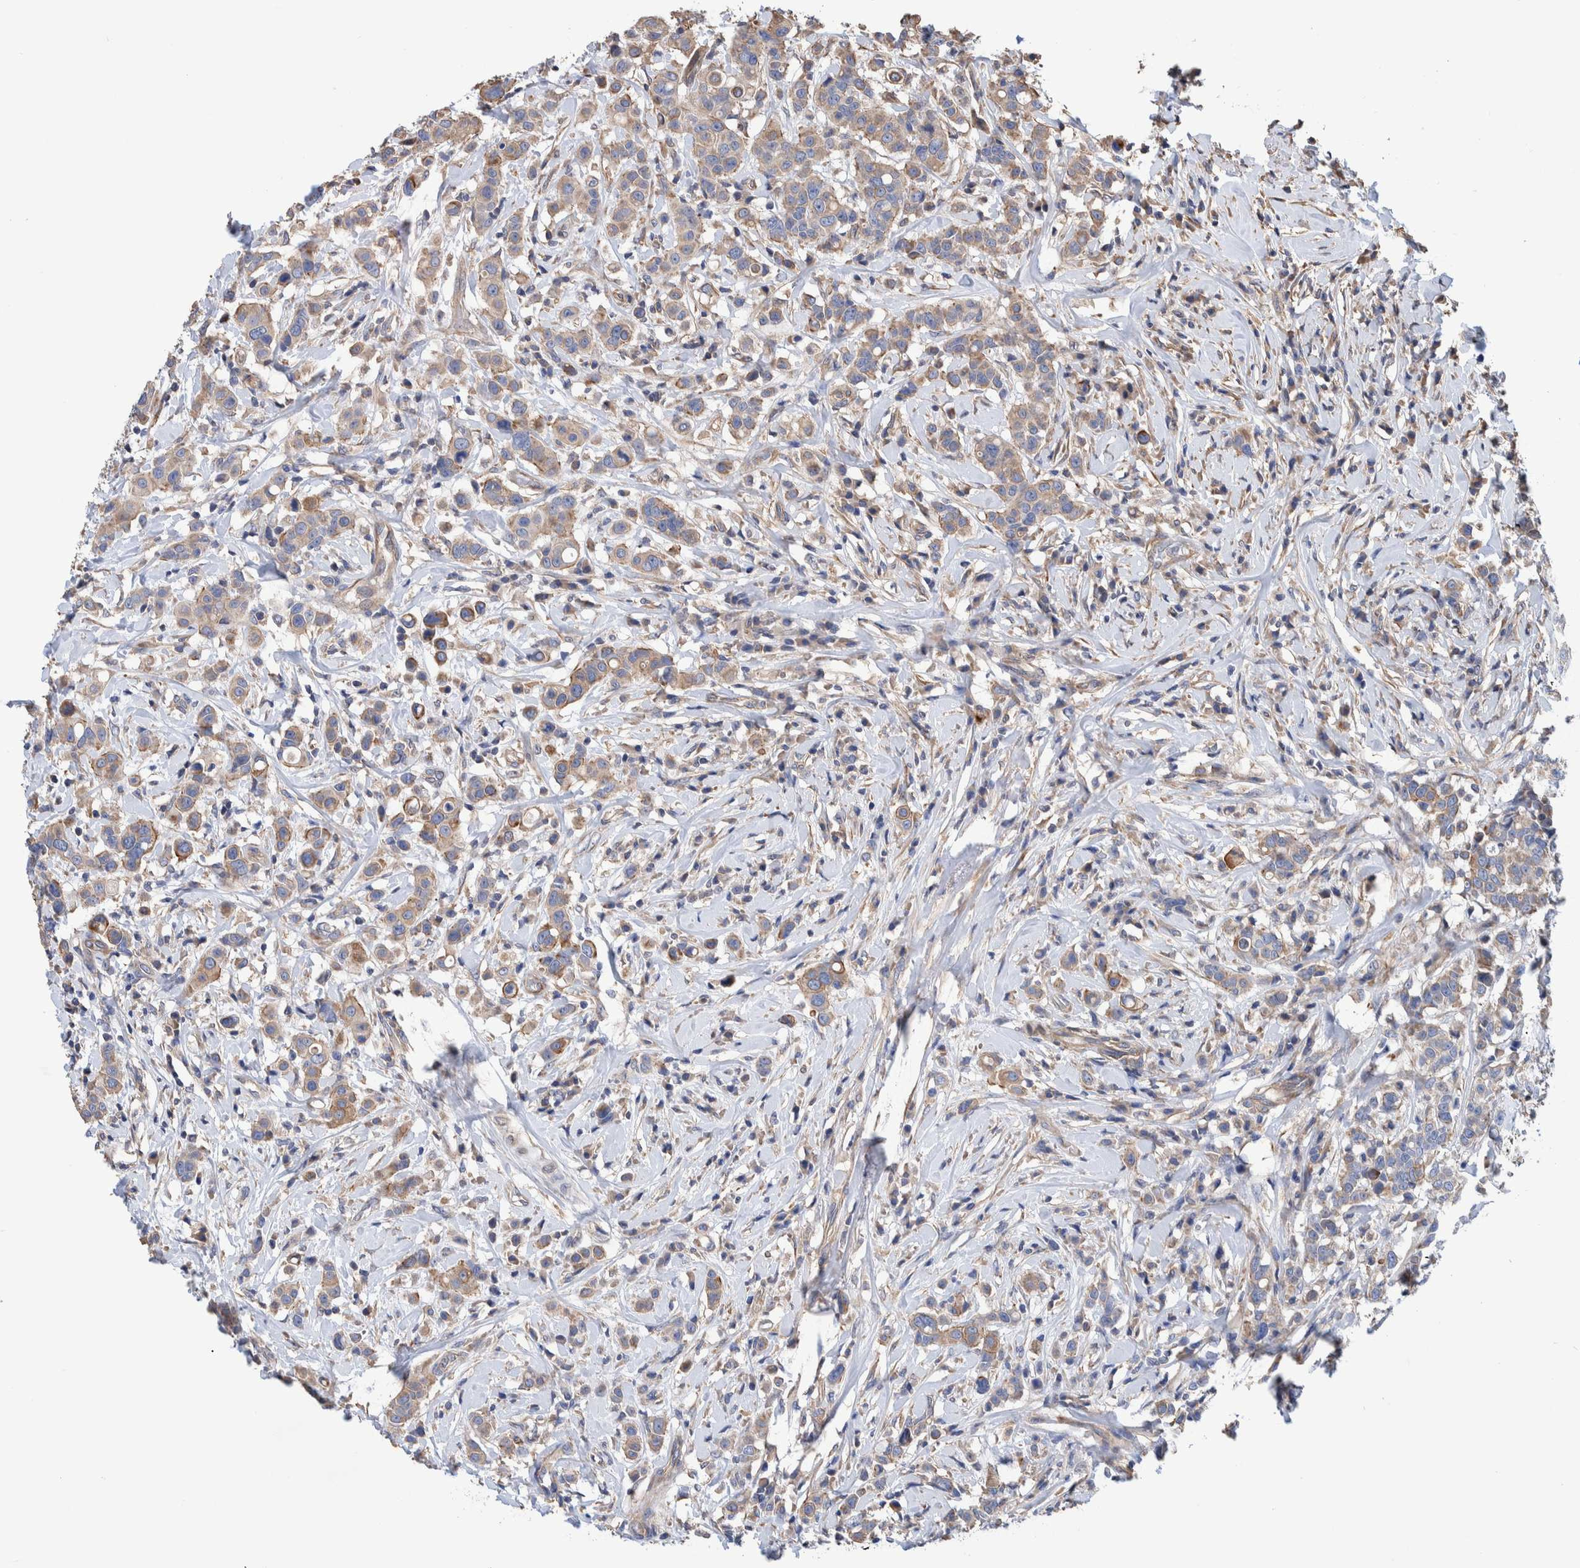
{"staining": {"intensity": "moderate", "quantity": ">75%", "location": "cytoplasmic/membranous"}, "tissue": "breast cancer", "cell_type": "Tumor cells", "image_type": "cancer", "snomed": [{"axis": "morphology", "description": "Duct carcinoma"}, {"axis": "topography", "description": "Breast"}], "caption": "A photomicrograph of invasive ductal carcinoma (breast) stained for a protein displays moderate cytoplasmic/membranous brown staining in tumor cells.", "gene": "SLC45A4", "patient": {"sex": "female", "age": 27}}